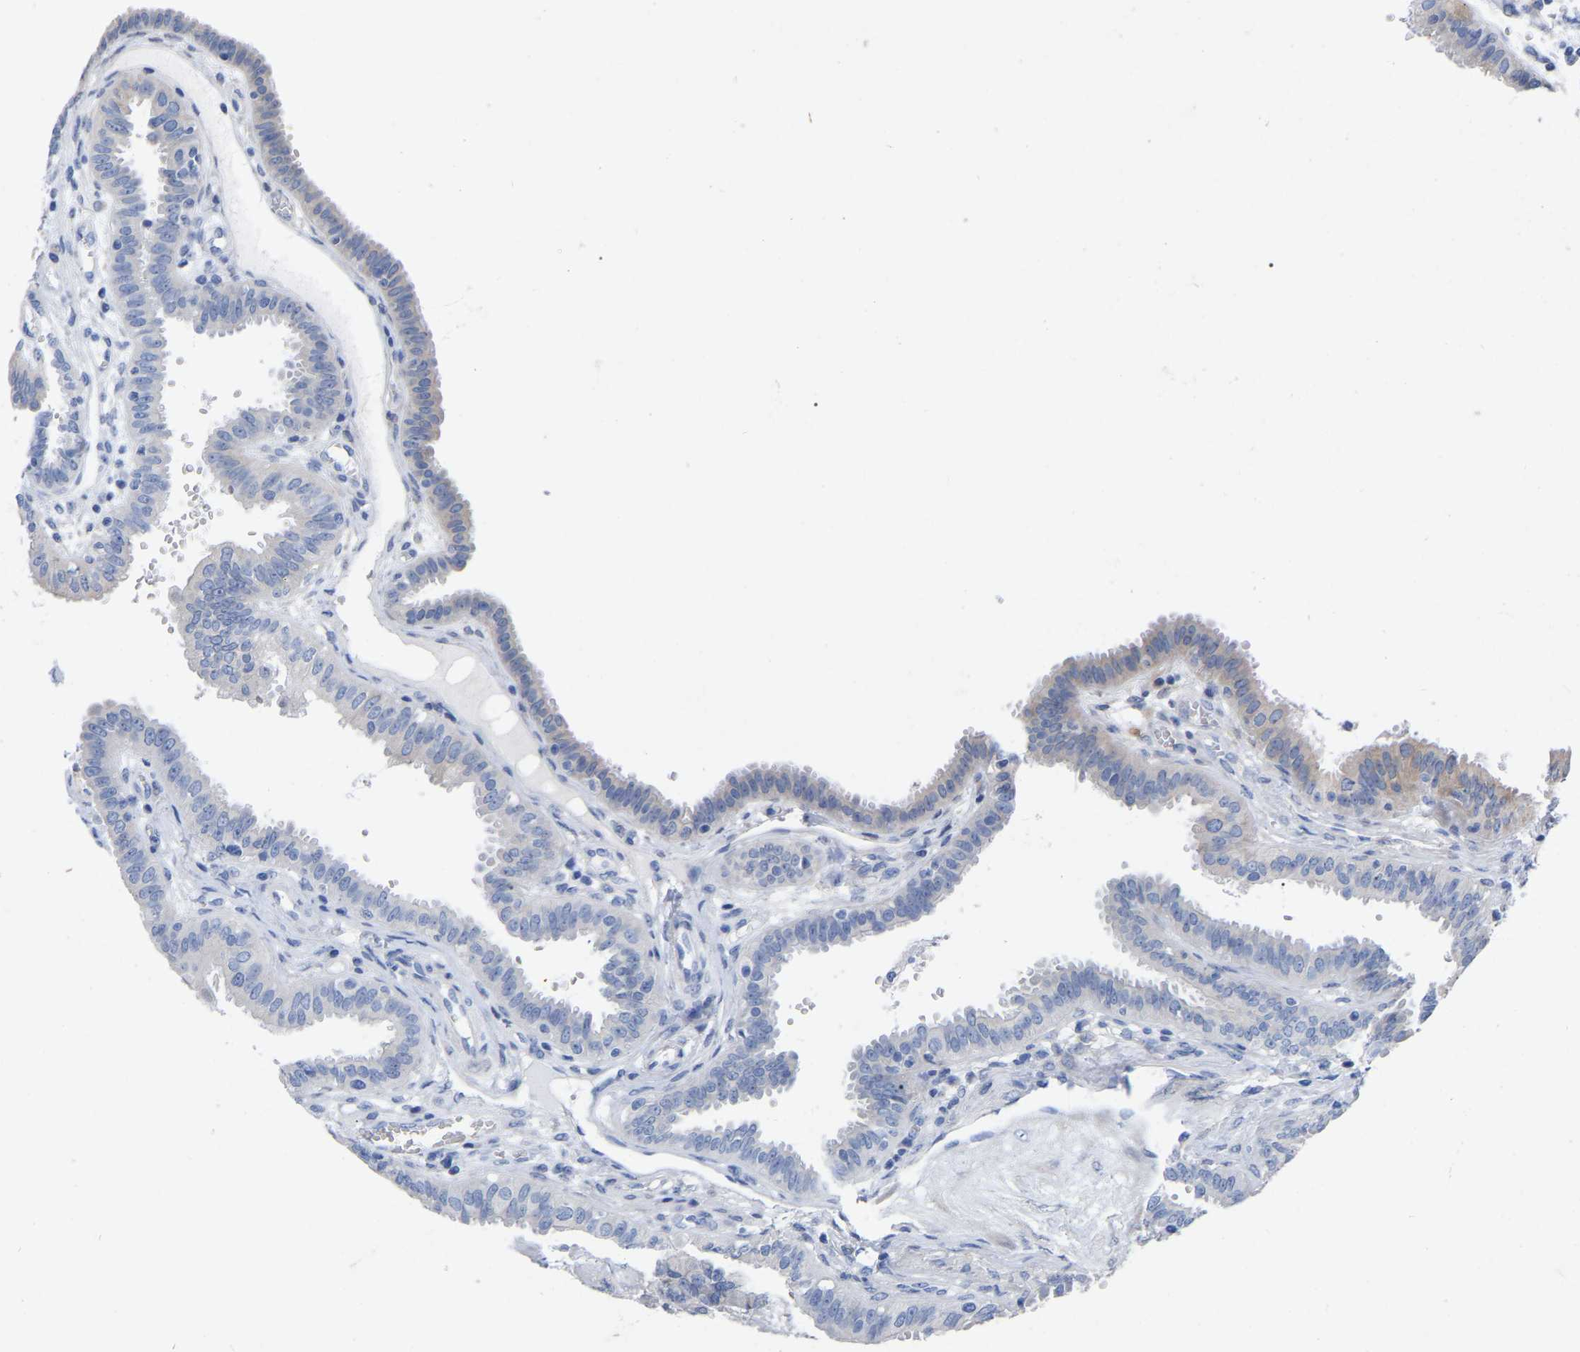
{"staining": {"intensity": "negative", "quantity": "none", "location": "none"}, "tissue": "fallopian tube", "cell_type": "Glandular cells", "image_type": "normal", "snomed": [{"axis": "morphology", "description": "Normal tissue, NOS"}, {"axis": "topography", "description": "Fallopian tube"}, {"axis": "topography", "description": "Placenta"}], "caption": "The IHC micrograph has no significant staining in glandular cells of fallopian tube.", "gene": "STRIP2", "patient": {"sex": "female", "age": 32}}